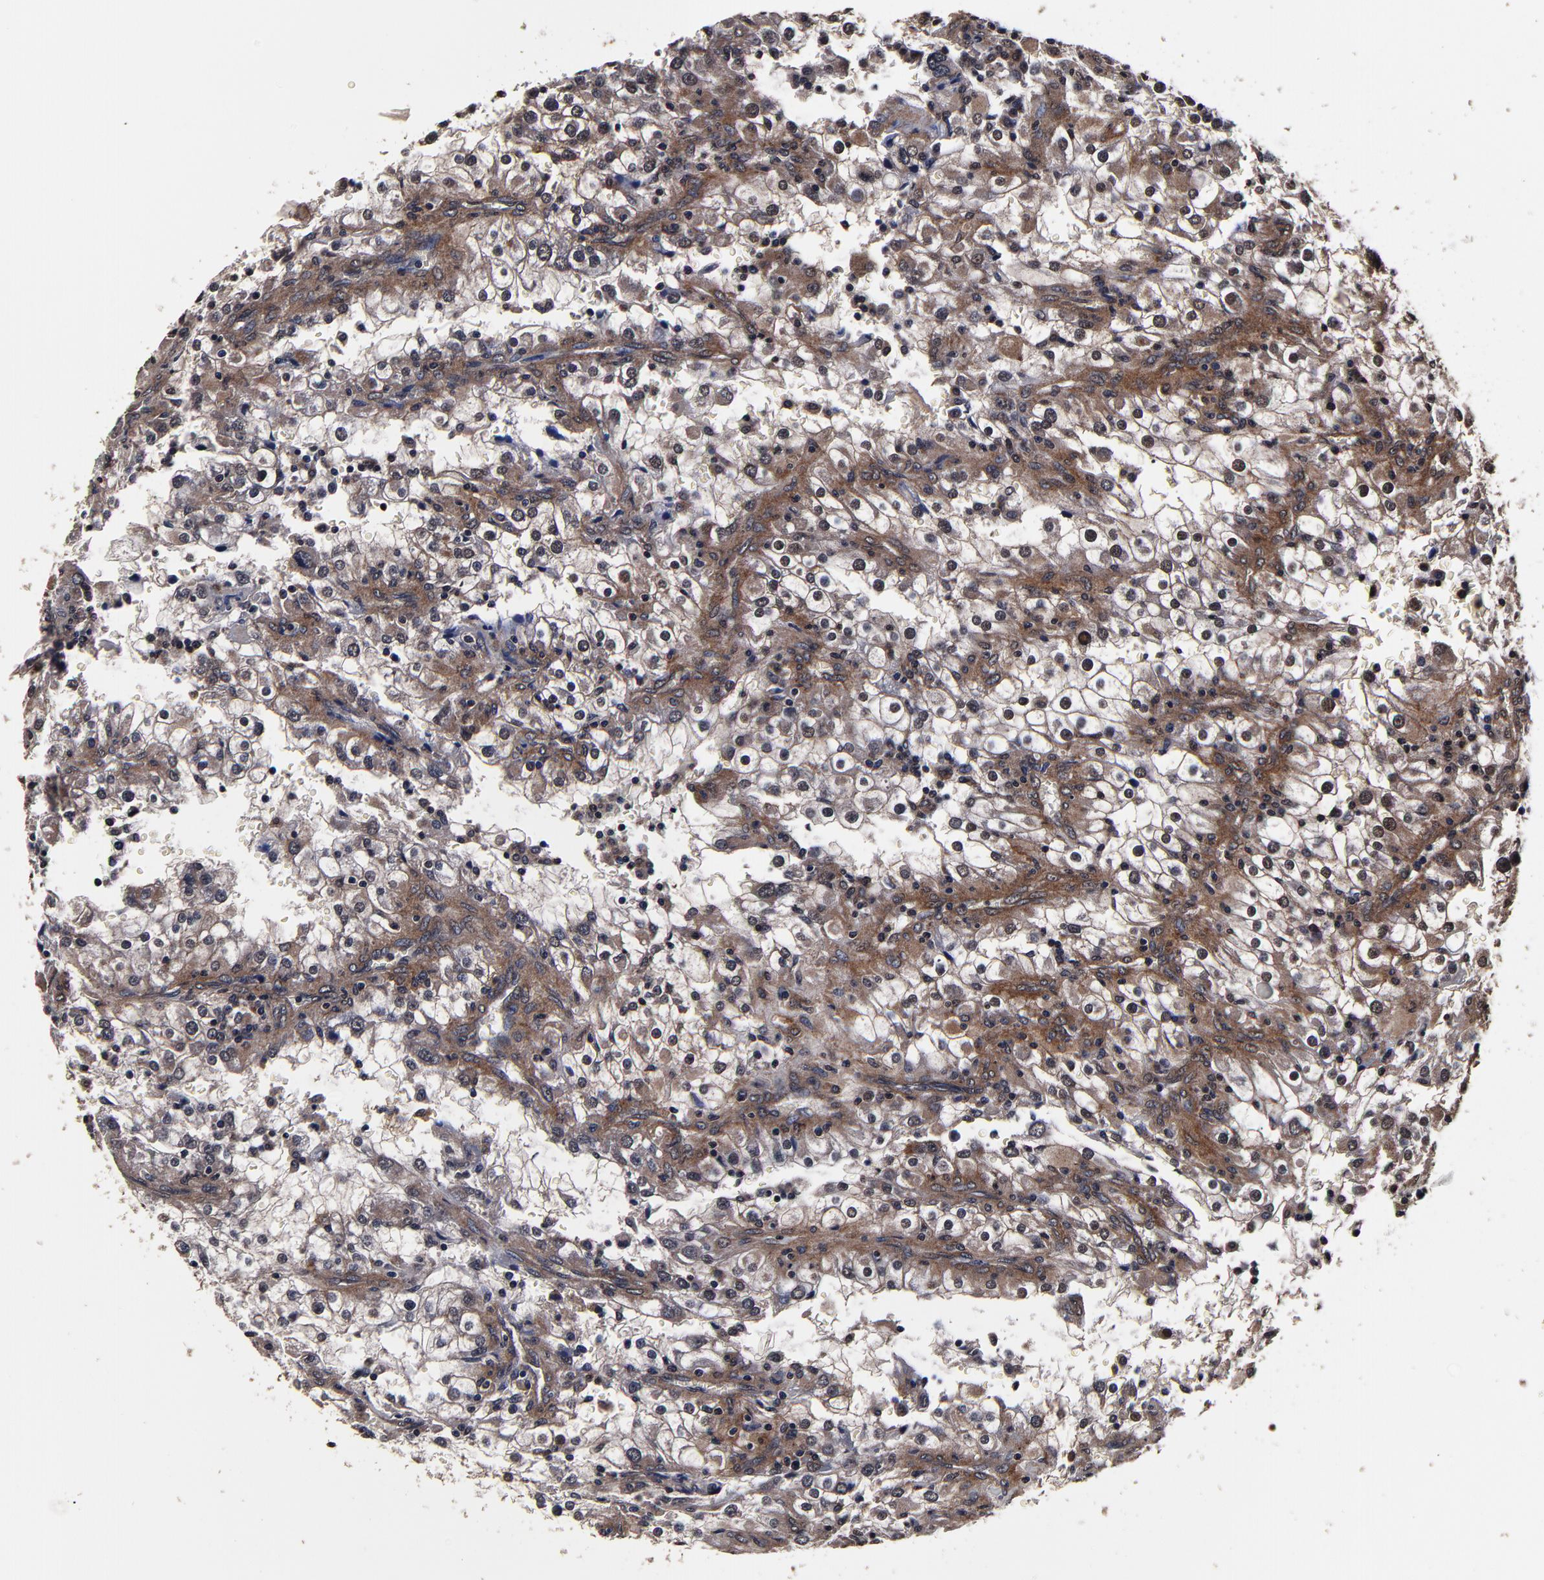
{"staining": {"intensity": "strong", "quantity": "25%-75%", "location": "cytoplasmic/membranous"}, "tissue": "renal cancer", "cell_type": "Tumor cells", "image_type": "cancer", "snomed": [{"axis": "morphology", "description": "Adenocarcinoma, NOS"}, {"axis": "topography", "description": "Kidney"}], "caption": "High-magnification brightfield microscopy of renal cancer (adenocarcinoma) stained with DAB (3,3'-diaminobenzidine) (brown) and counterstained with hematoxylin (blue). tumor cells exhibit strong cytoplasmic/membranous positivity is present in approximately25%-75% of cells.", "gene": "MMP15", "patient": {"sex": "female", "age": 52}}